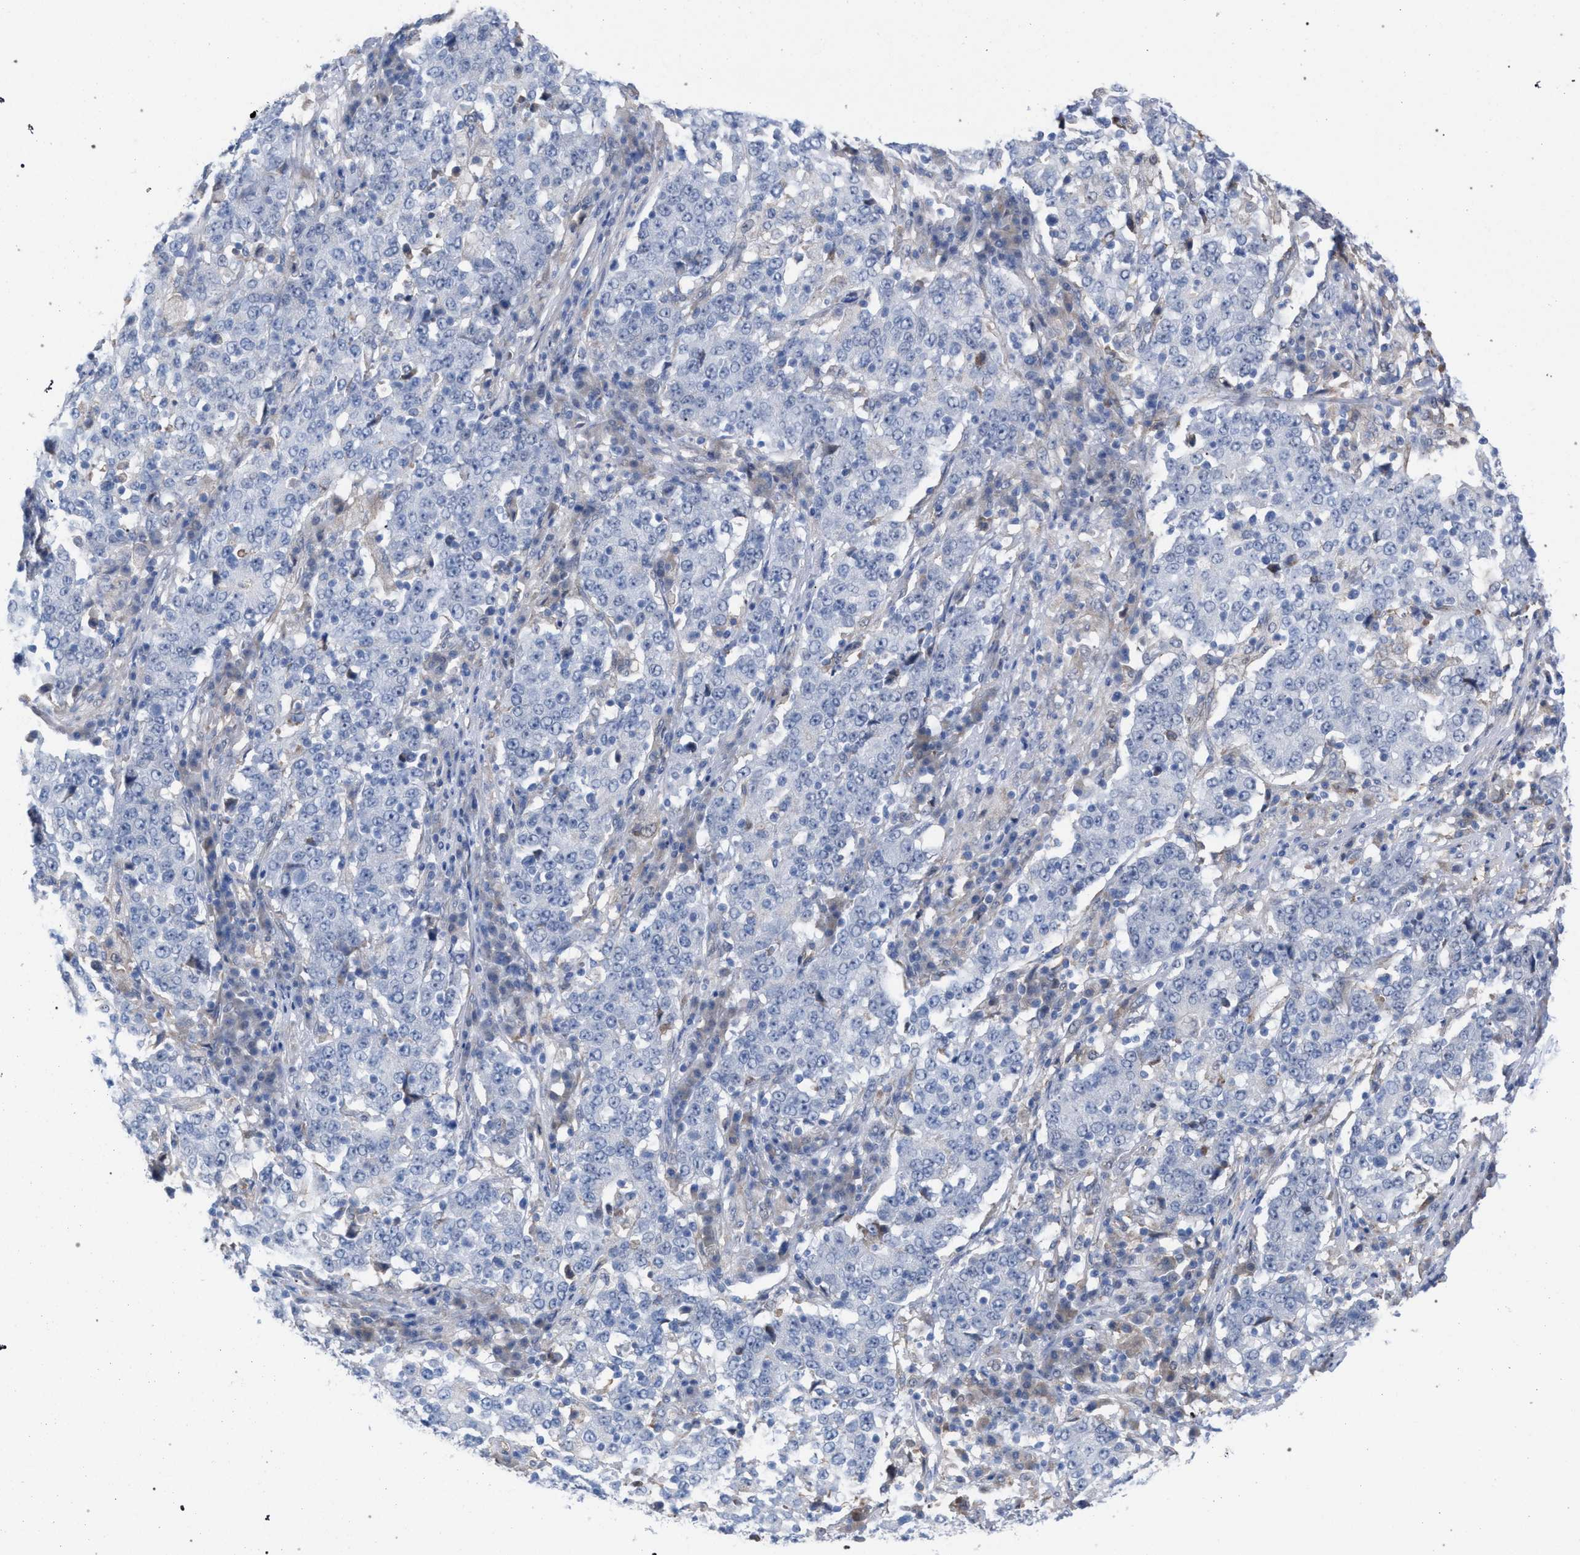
{"staining": {"intensity": "negative", "quantity": "none", "location": "none"}, "tissue": "stomach cancer", "cell_type": "Tumor cells", "image_type": "cancer", "snomed": [{"axis": "morphology", "description": "Adenocarcinoma, NOS"}, {"axis": "topography", "description": "Stomach"}], "caption": "A high-resolution micrograph shows immunohistochemistry staining of stomach cancer, which demonstrates no significant staining in tumor cells.", "gene": "FHOD3", "patient": {"sex": "male", "age": 59}}